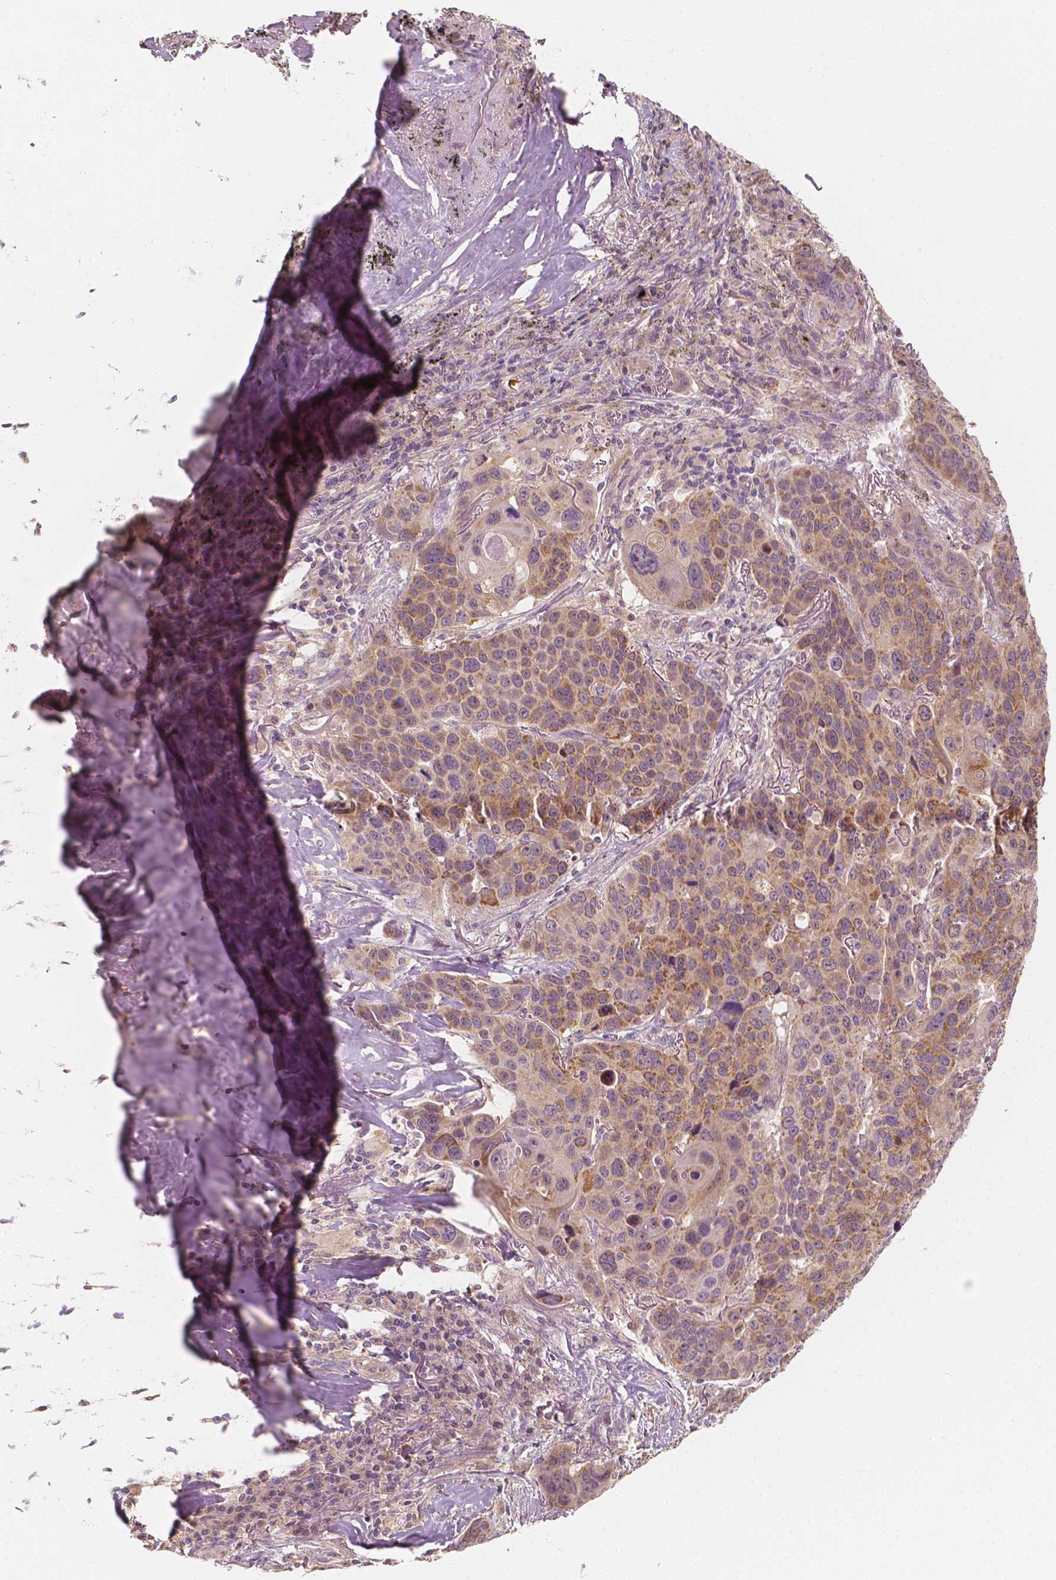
{"staining": {"intensity": "weak", "quantity": ">75%", "location": "cytoplasmic/membranous"}, "tissue": "lung cancer", "cell_type": "Tumor cells", "image_type": "cancer", "snomed": [{"axis": "morphology", "description": "Squamous cell carcinoma, NOS"}, {"axis": "topography", "description": "Lung"}], "caption": "This image reveals immunohistochemistry staining of lung squamous cell carcinoma, with low weak cytoplasmic/membranous expression in about >75% of tumor cells.", "gene": "SHPK", "patient": {"sex": "male", "age": 68}}